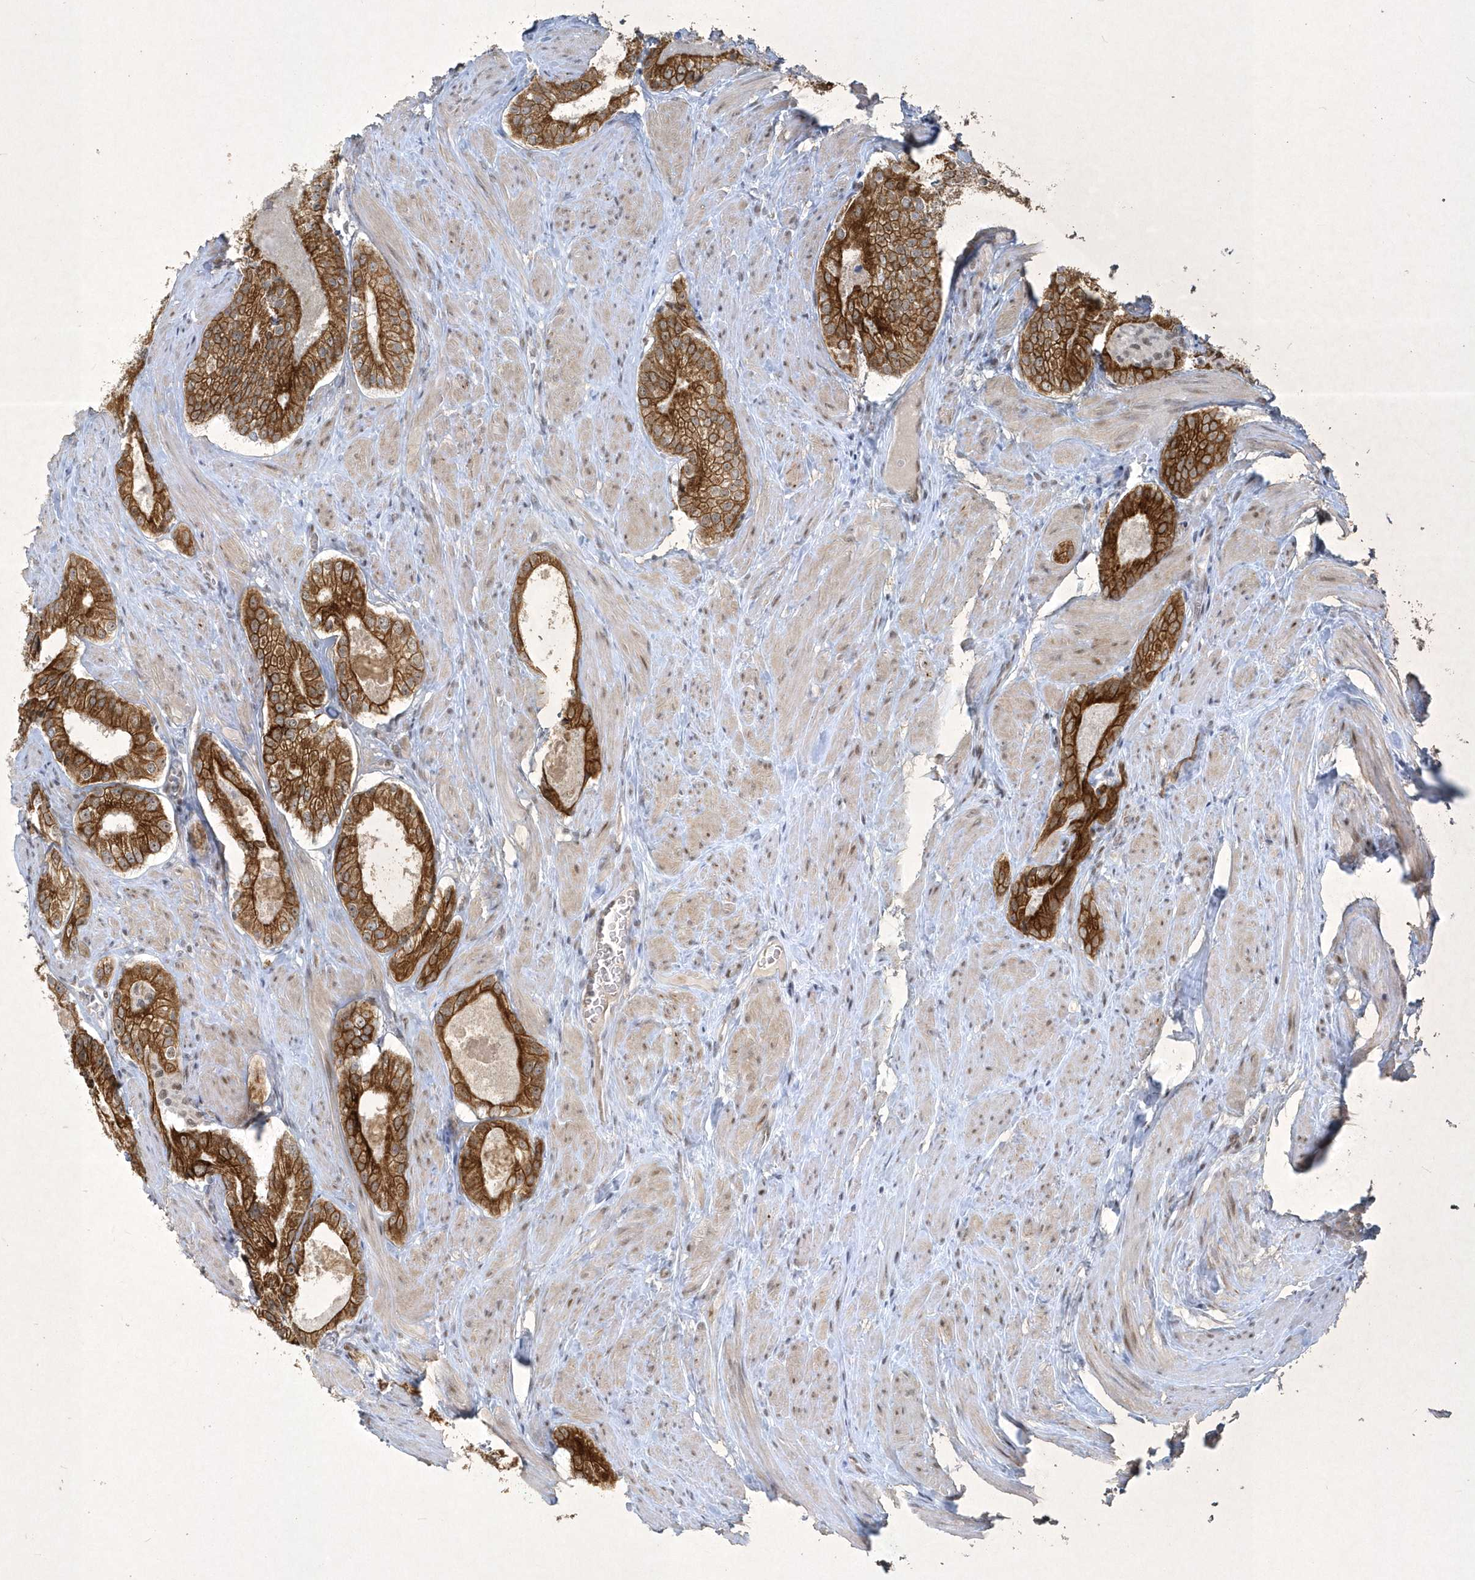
{"staining": {"intensity": "strong", "quantity": ">75%", "location": "cytoplasmic/membranous"}, "tissue": "prostate cancer", "cell_type": "Tumor cells", "image_type": "cancer", "snomed": [{"axis": "morphology", "description": "Adenocarcinoma, Low grade"}, {"axis": "topography", "description": "Prostate"}], "caption": "Protein staining of adenocarcinoma (low-grade) (prostate) tissue displays strong cytoplasmic/membranous positivity in about >75% of tumor cells.", "gene": "ZBTB9", "patient": {"sex": "male", "age": 54}}